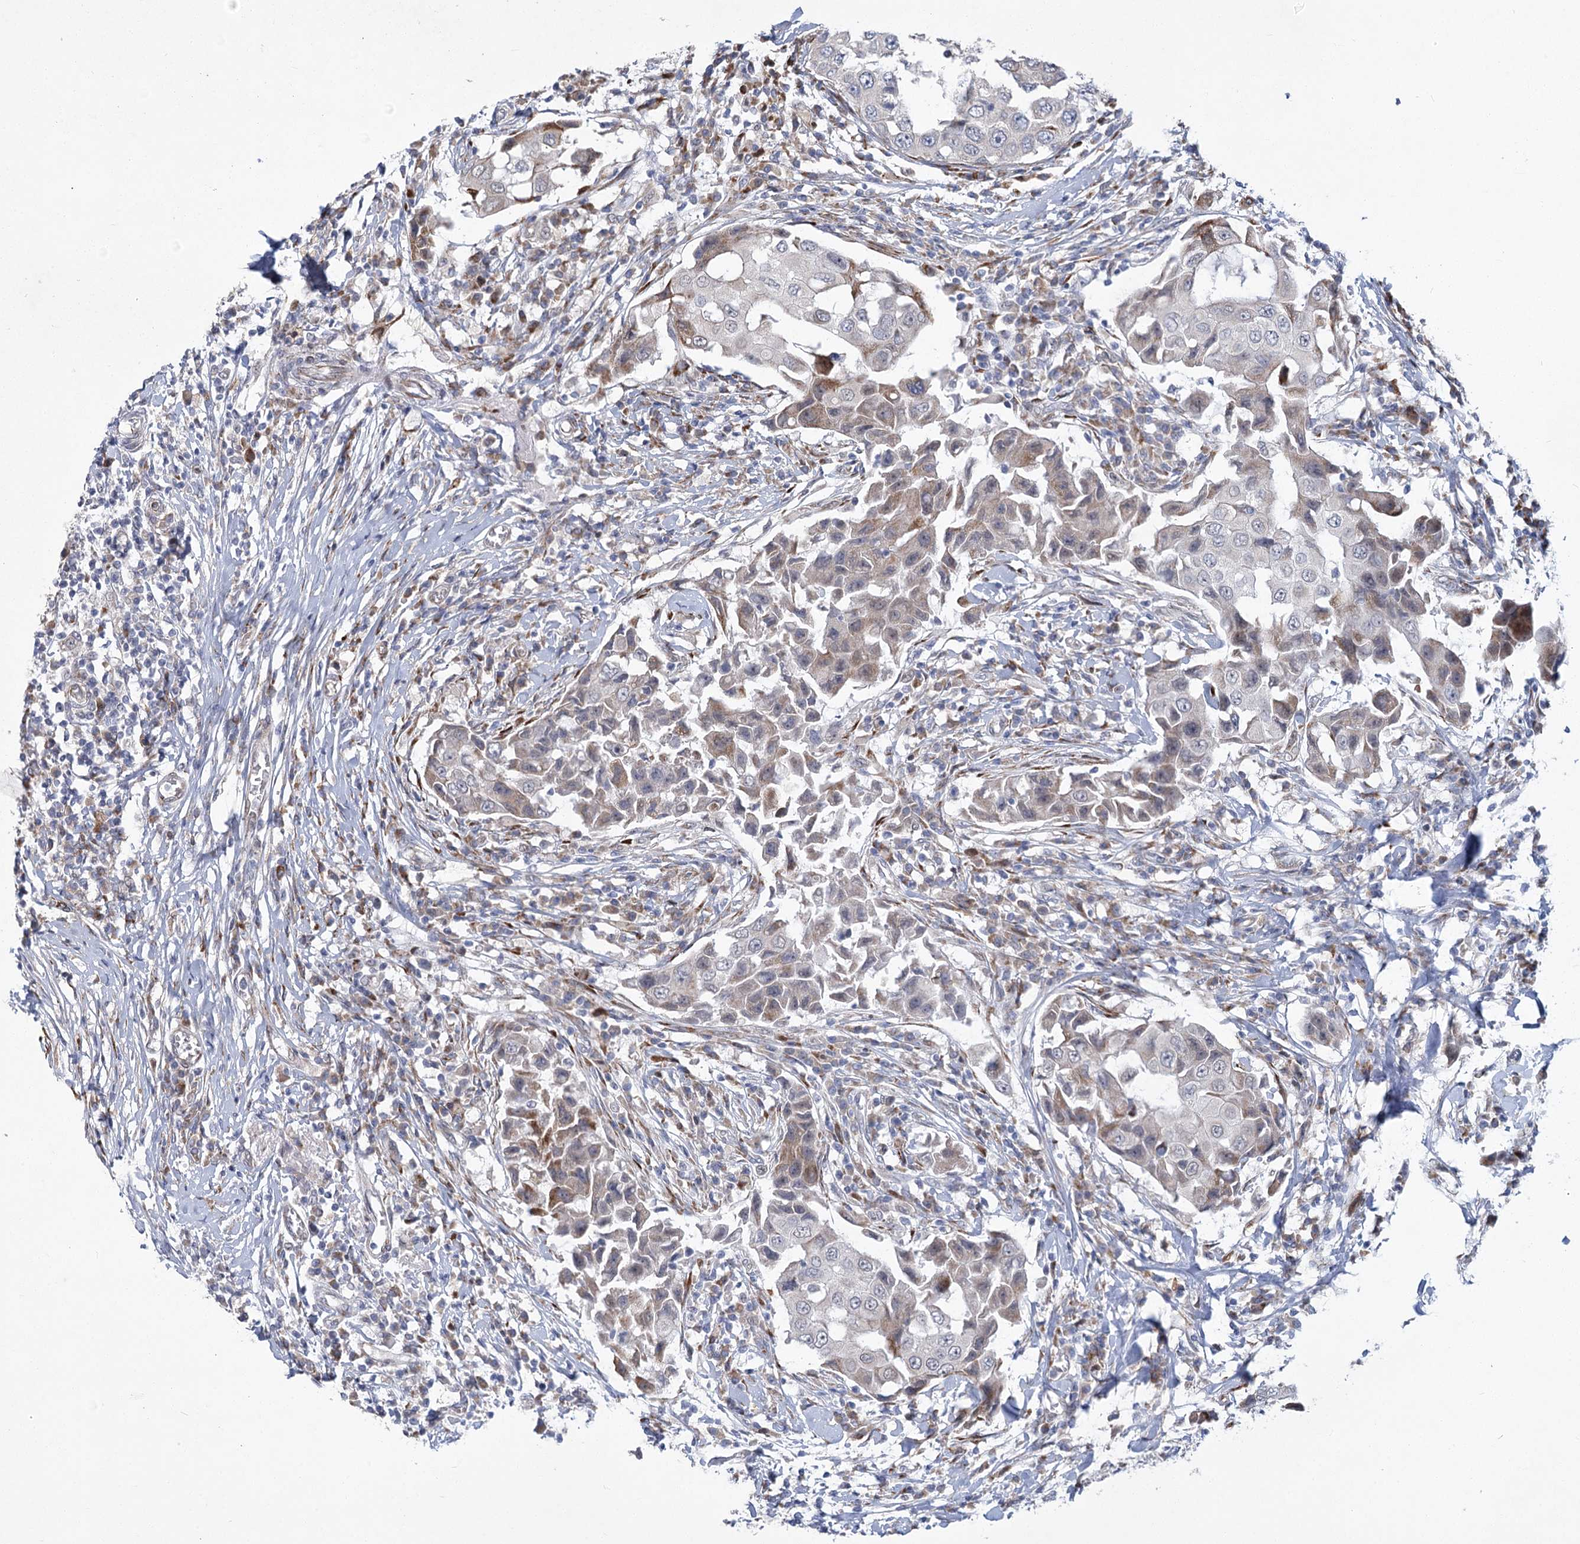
{"staining": {"intensity": "negative", "quantity": "none", "location": "none"}, "tissue": "breast cancer", "cell_type": "Tumor cells", "image_type": "cancer", "snomed": [{"axis": "morphology", "description": "Duct carcinoma"}, {"axis": "topography", "description": "Breast"}], "caption": "High power microscopy histopathology image of an immunohistochemistry (IHC) image of breast cancer, revealing no significant staining in tumor cells. The staining was performed using DAB (3,3'-diaminobenzidine) to visualize the protein expression in brown, while the nuclei were stained in blue with hematoxylin (Magnification: 20x).", "gene": "GCNT4", "patient": {"sex": "female", "age": 27}}